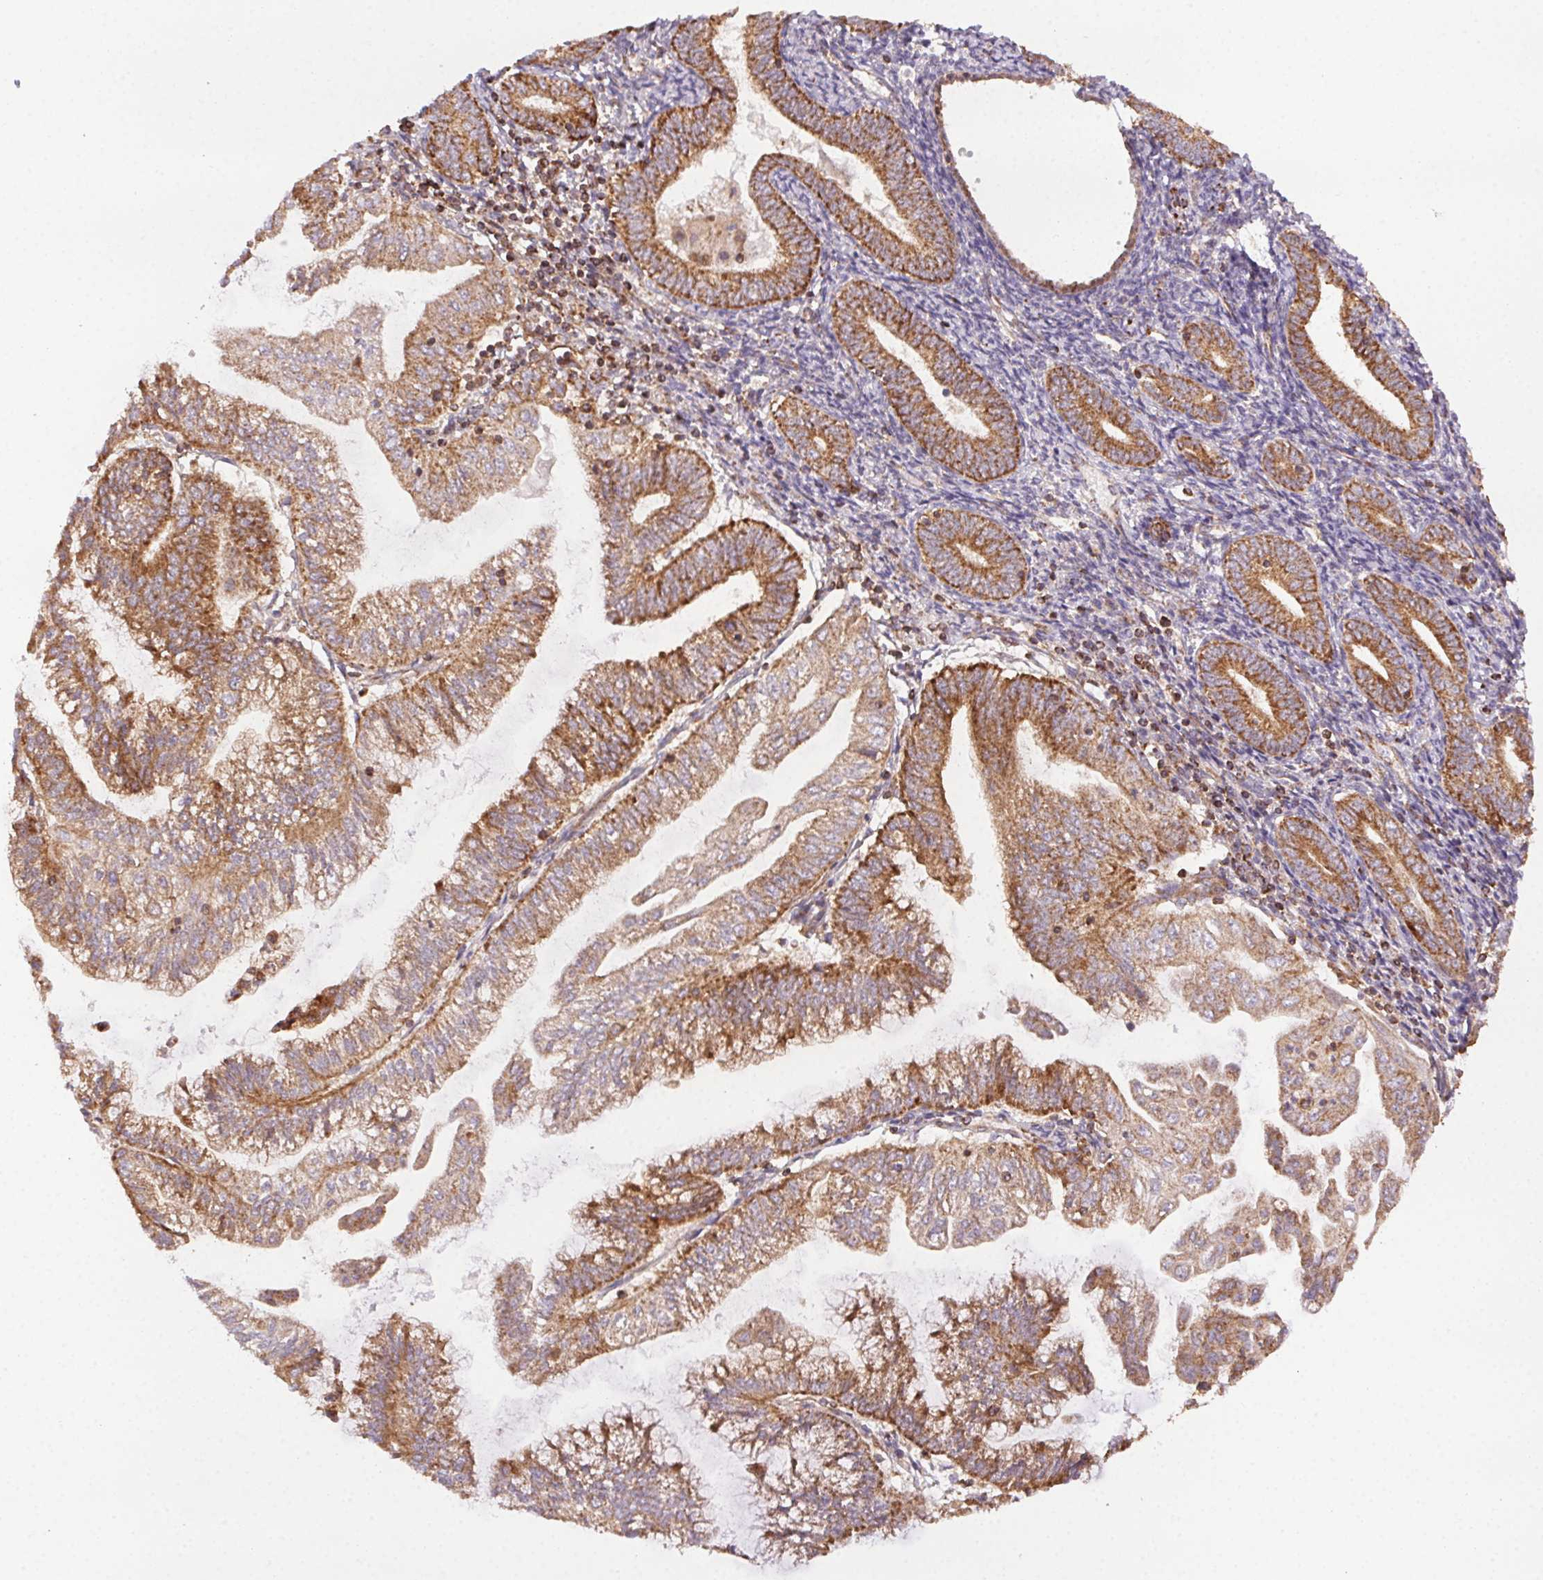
{"staining": {"intensity": "strong", "quantity": ">75%", "location": "cytoplasmic/membranous"}, "tissue": "endometrial cancer", "cell_type": "Tumor cells", "image_type": "cancer", "snomed": [{"axis": "morphology", "description": "Adenocarcinoma, NOS"}, {"axis": "topography", "description": "Endometrium"}], "caption": "Protein staining reveals strong cytoplasmic/membranous expression in approximately >75% of tumor cells in endometrial cancer (adenocarcinoma).", "gene": "CLPB", "patient": {"sex": "female", "age": 55}}